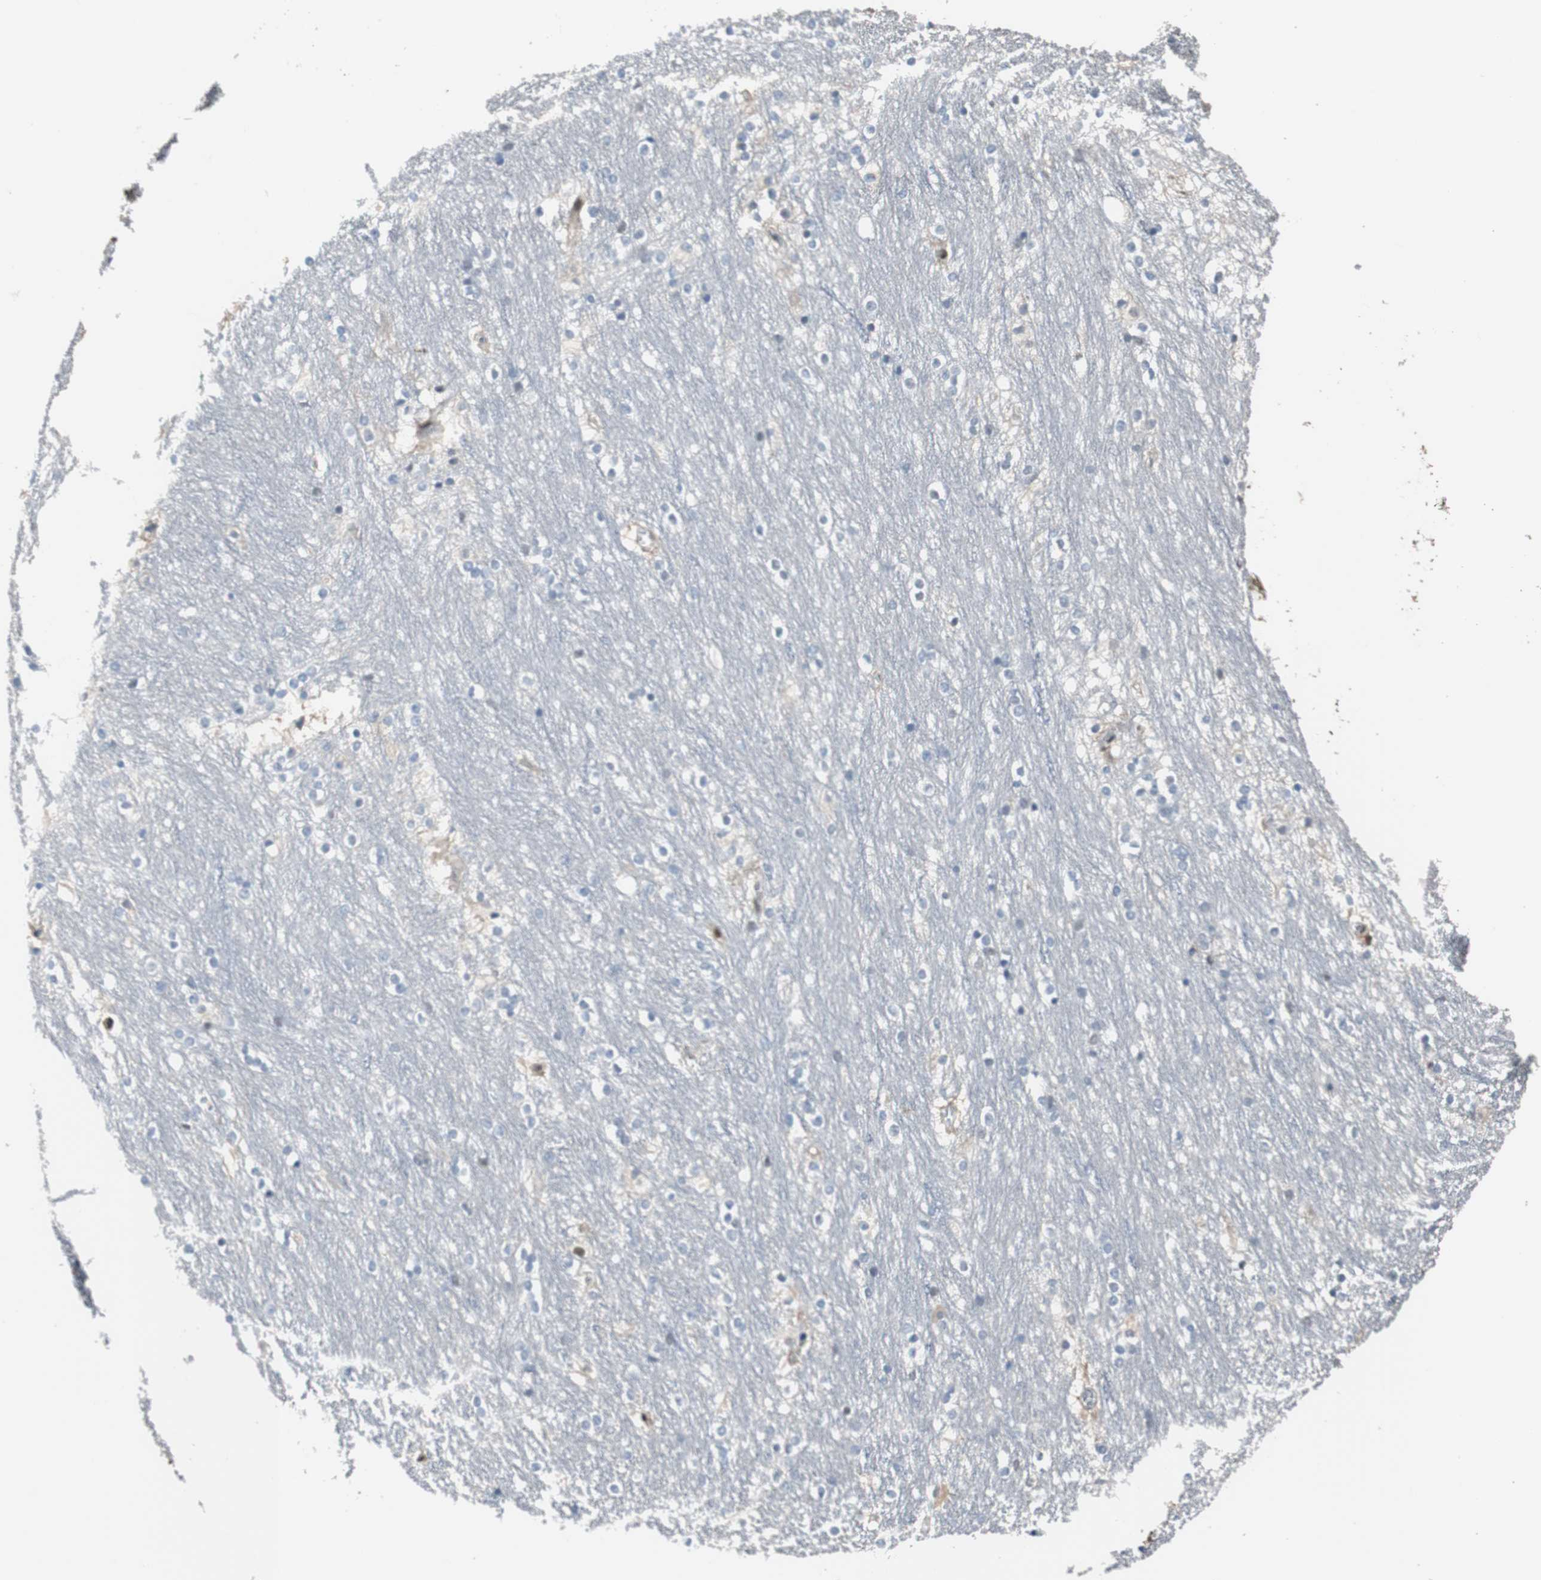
{"staining": {"intensity": "weak", "quantity": "<25%", "location": "nuclear"}, "tissue": "caudate", "cell_type": "Glial cells", "image_type": "normal", "snomed": [{"axis": "morphology", "description": "Normal tissue, NOS"}, {"axis": "topography", "description": "Lateral ventricle wall"}], "caption": "DAB immunohistochemical staining of normal human caudate reveals no significant expression in glial cells.", "gene": "PML", "patient": {"sex": "female", "age": 19}}